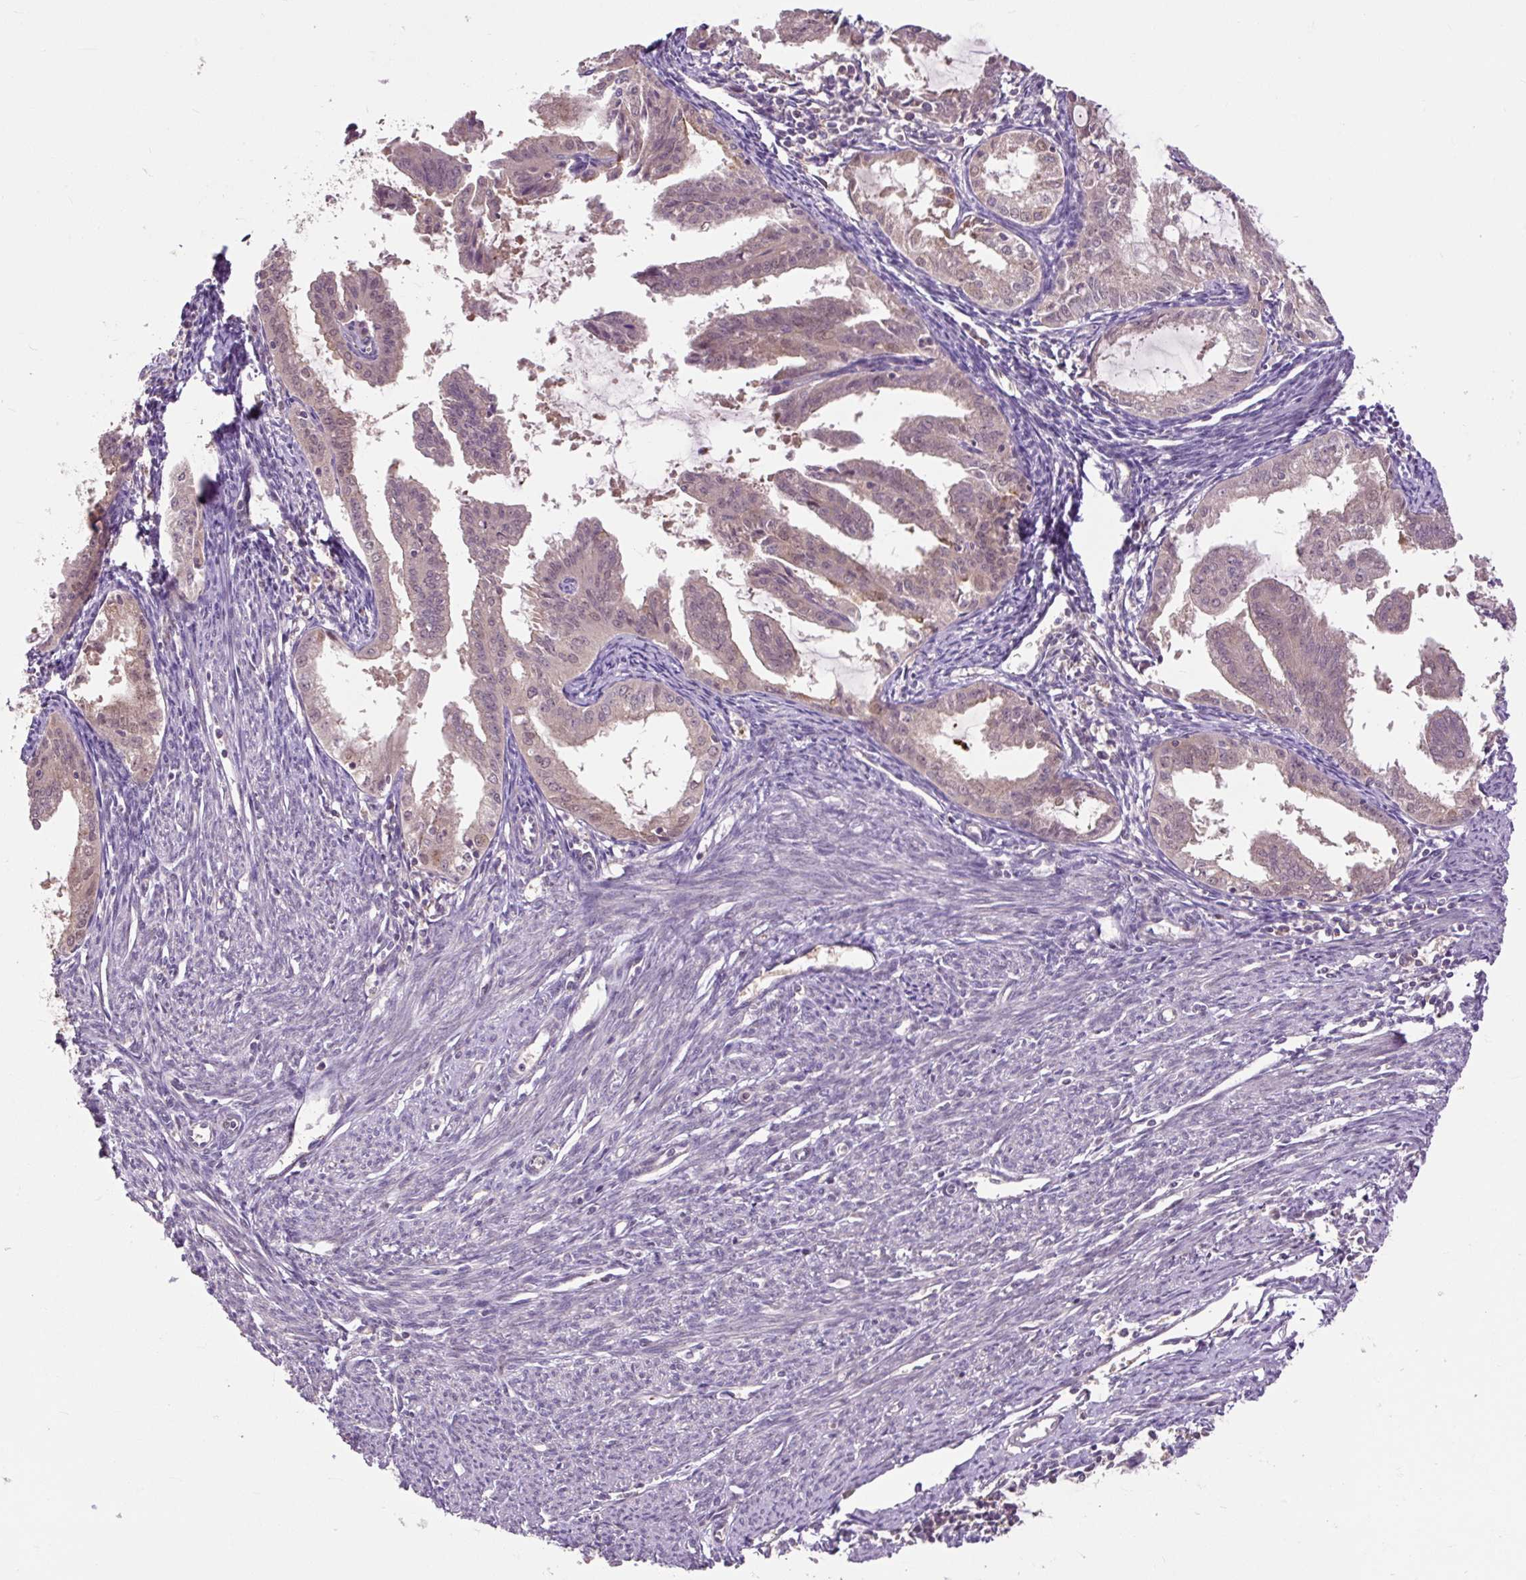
{"staining": {"intensity": "weak", "quantity": "<25%", "location": "cytoplasmic/membranous,nuclear"}, "tissue": "endometrial cancer", "cell_type": "Tumor cells", "image_type": "cancer", "snomed": [{"axis": "morphology", "description": "Adenocarcinoma, NOS"}, {"axis": "topography", "description": "Endometrium"}], "caption": "This is a micrograph of IHC staining of adenocarcinoma (endometrial), which shows no staining in tumor cells.", "gene": "MMS19", "patient": {"sex": "female", "age": 70}}